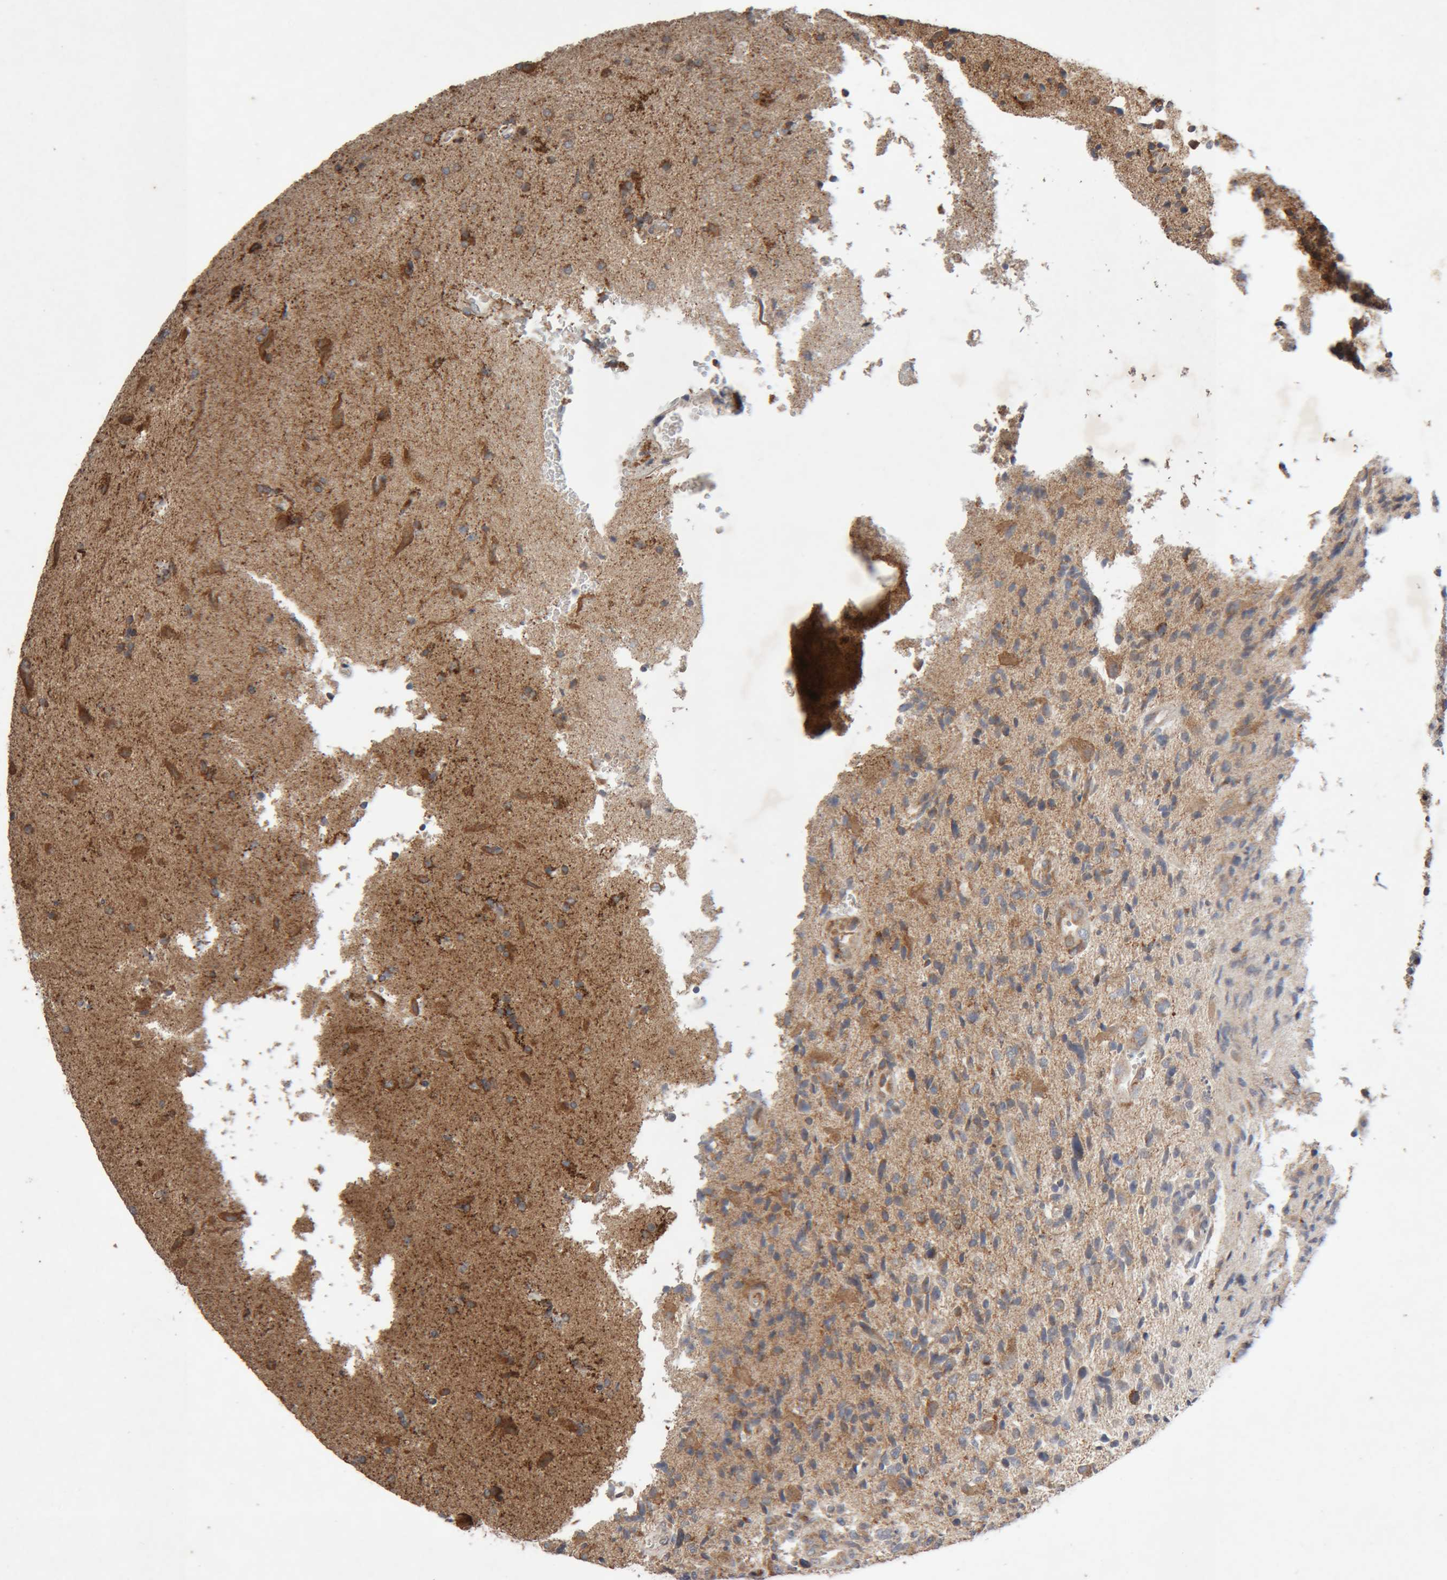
{"staining": {"intensity": "moderate", "quantity": "25%-75%", "location": "cytoplasmic/membranous"}, "tissue": "glioma", "cell_type": "Tumor cells", "image_type": "cancer", "snomed": [{"axis": "morphology", "description": "Glioma, malignant, High grade"}, {"axis": "topography", "description": "Brain"}], "caption": "Glioma stained with immunohistochemistry exhibits moderate cytoplasmic/membranous expression in about 25%-75% of tumor cells.", "gene": "KIF21B", "patient": {"sex": "male", "age": 72}}